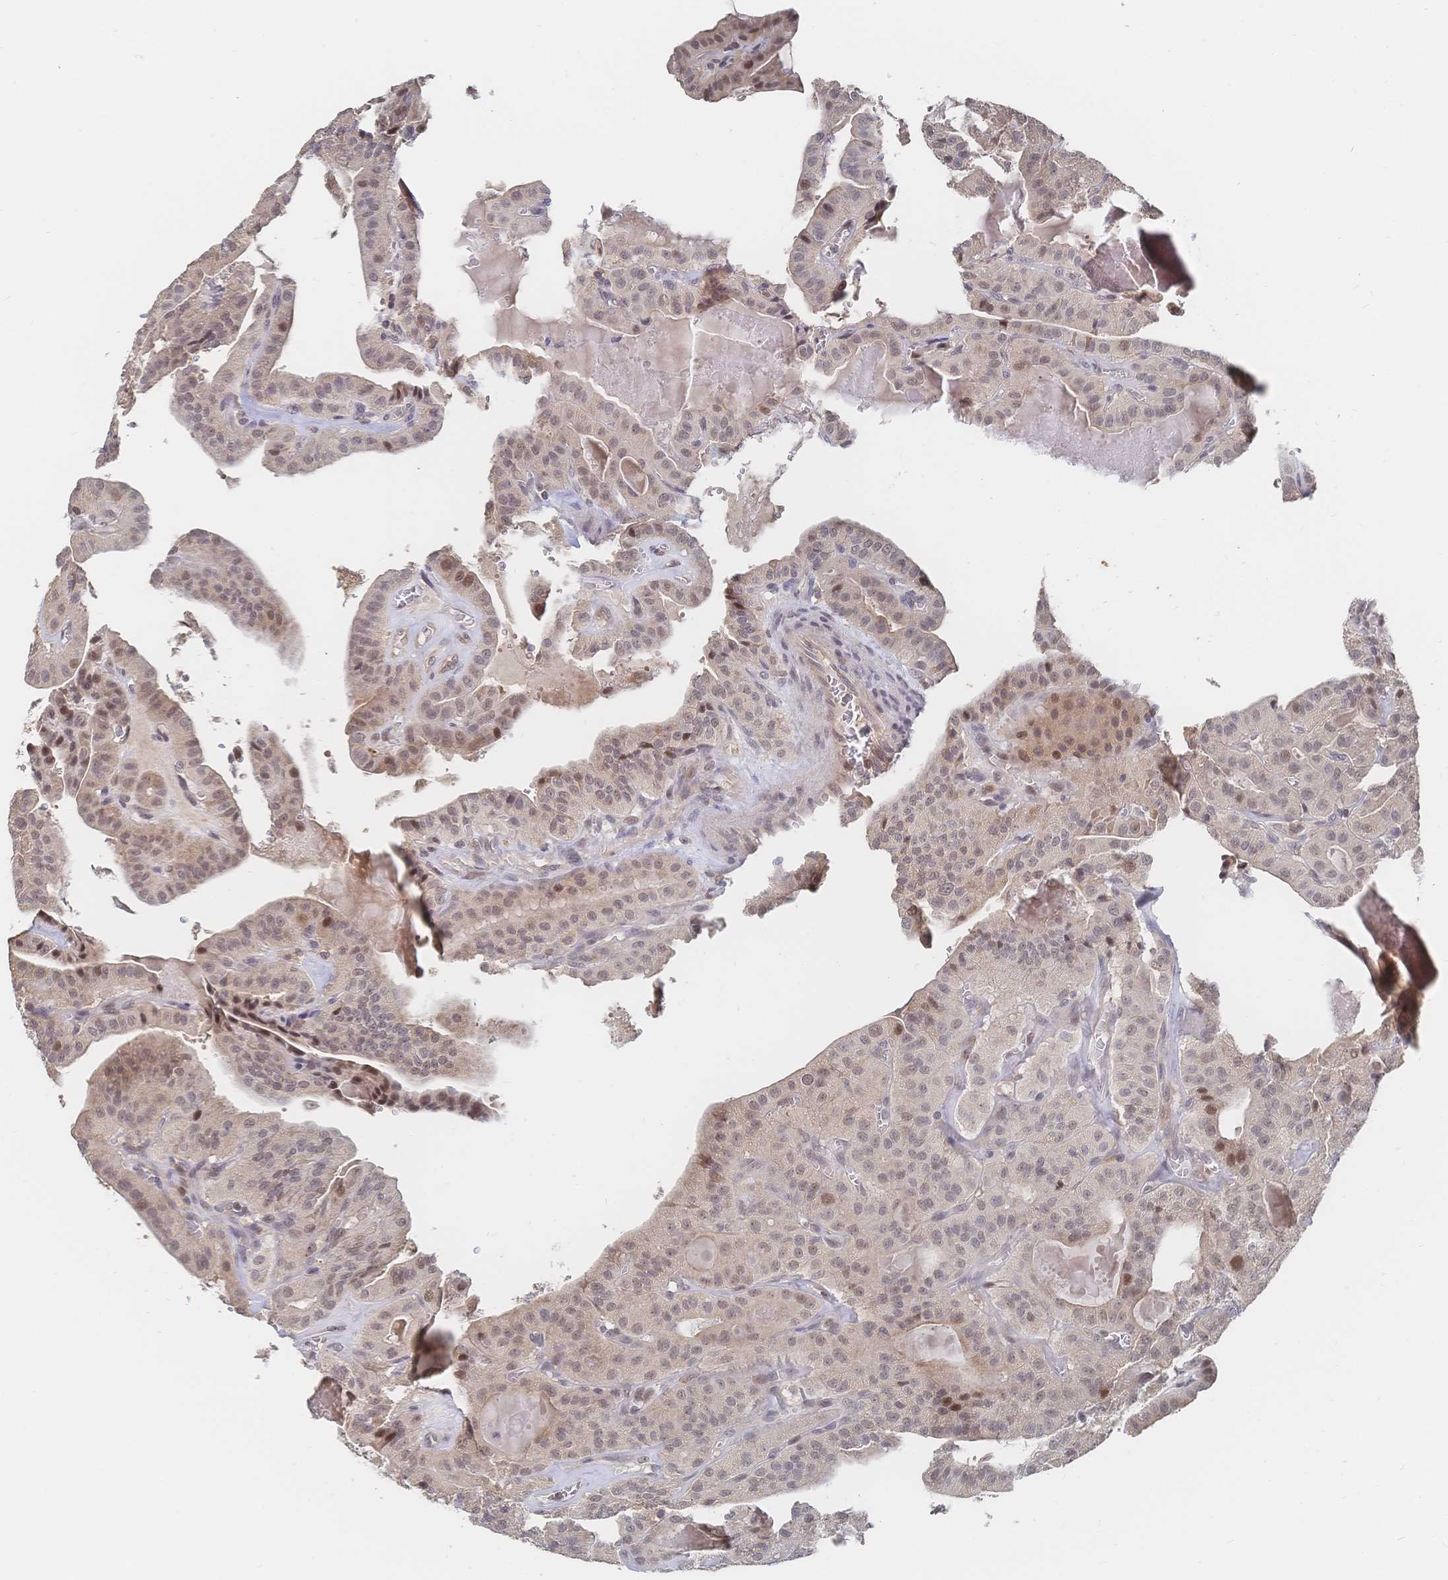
{"staining": {"intensity": "weak", "quantity": ">75%", "location": "nuclear"}, "tissue": "thyroid cancer", "cell_type": "Tumor cells", "image_type": "cancer", "snomed": [{"axis": "morphology", "description": "Papillary adenocarcinoma, NOS"}, {"axis": "topography", "description": "Thyroid gland"}], "caption": "Protein expression analysis of human thyroid papillary adenocarcinoma reveals weak nuclear staining in about >75% of tumor cells.", "gene": "LRP5", "patient": {"sex": "male", "age": 52}}